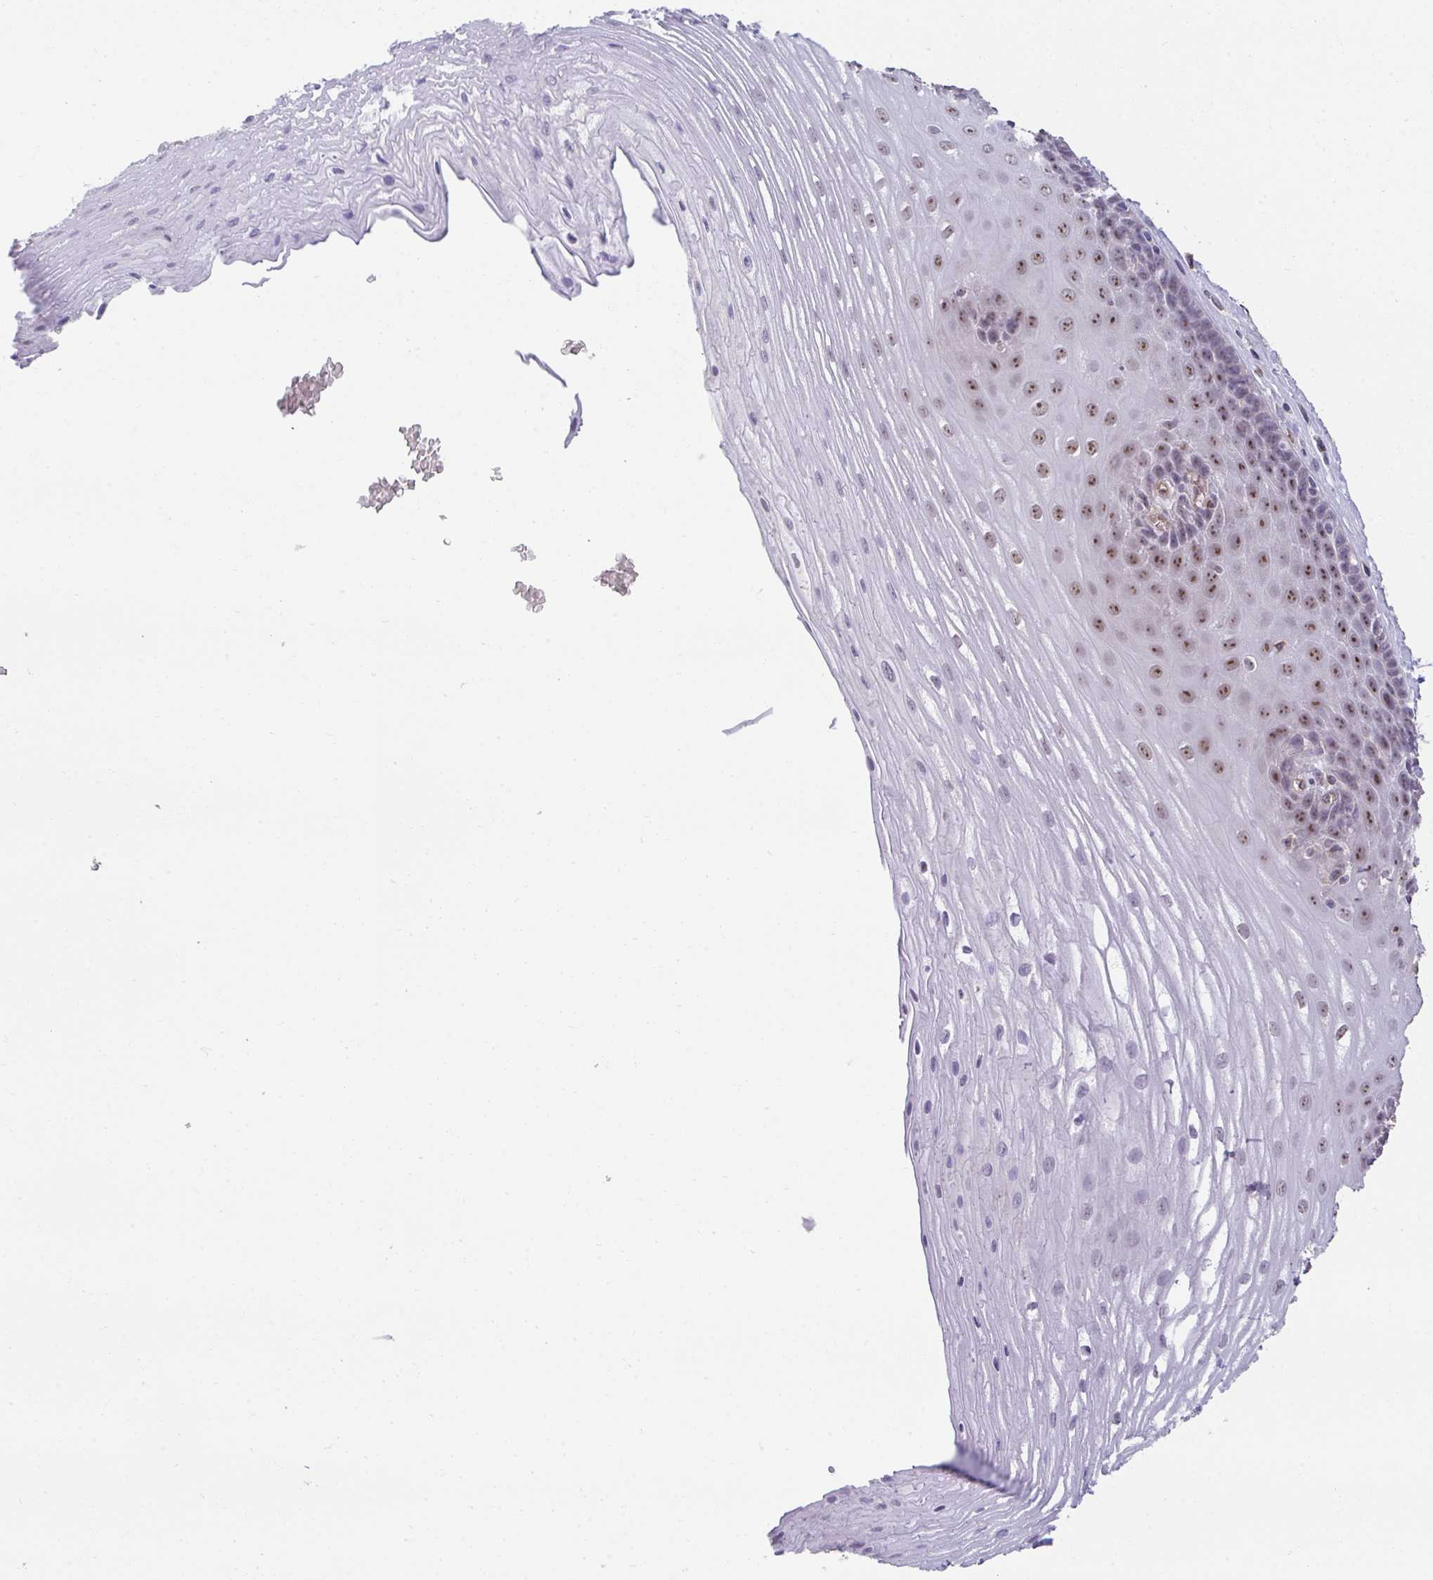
{"staining": {"intensity": "moderate", "quantity": ">75%", "location": "nuclear"}, "tissue": "esophagus", "cell_type": "Squamous epithelial cells", "image_type": "normal", "snomed": [{"axis": "morphology", "description": "Normal tissue, NOS"}, {"axis": "topography", "description": "Esophagus"}], "caption": "The histopathology image reveals immunohistochemical staining of normal esophagus. There is moderate nuclear staining is appreciated in approximately >75% of squamous epithelial cells.", "gene": "SENP3", "patient": {"sex": "male", "age": 62}}